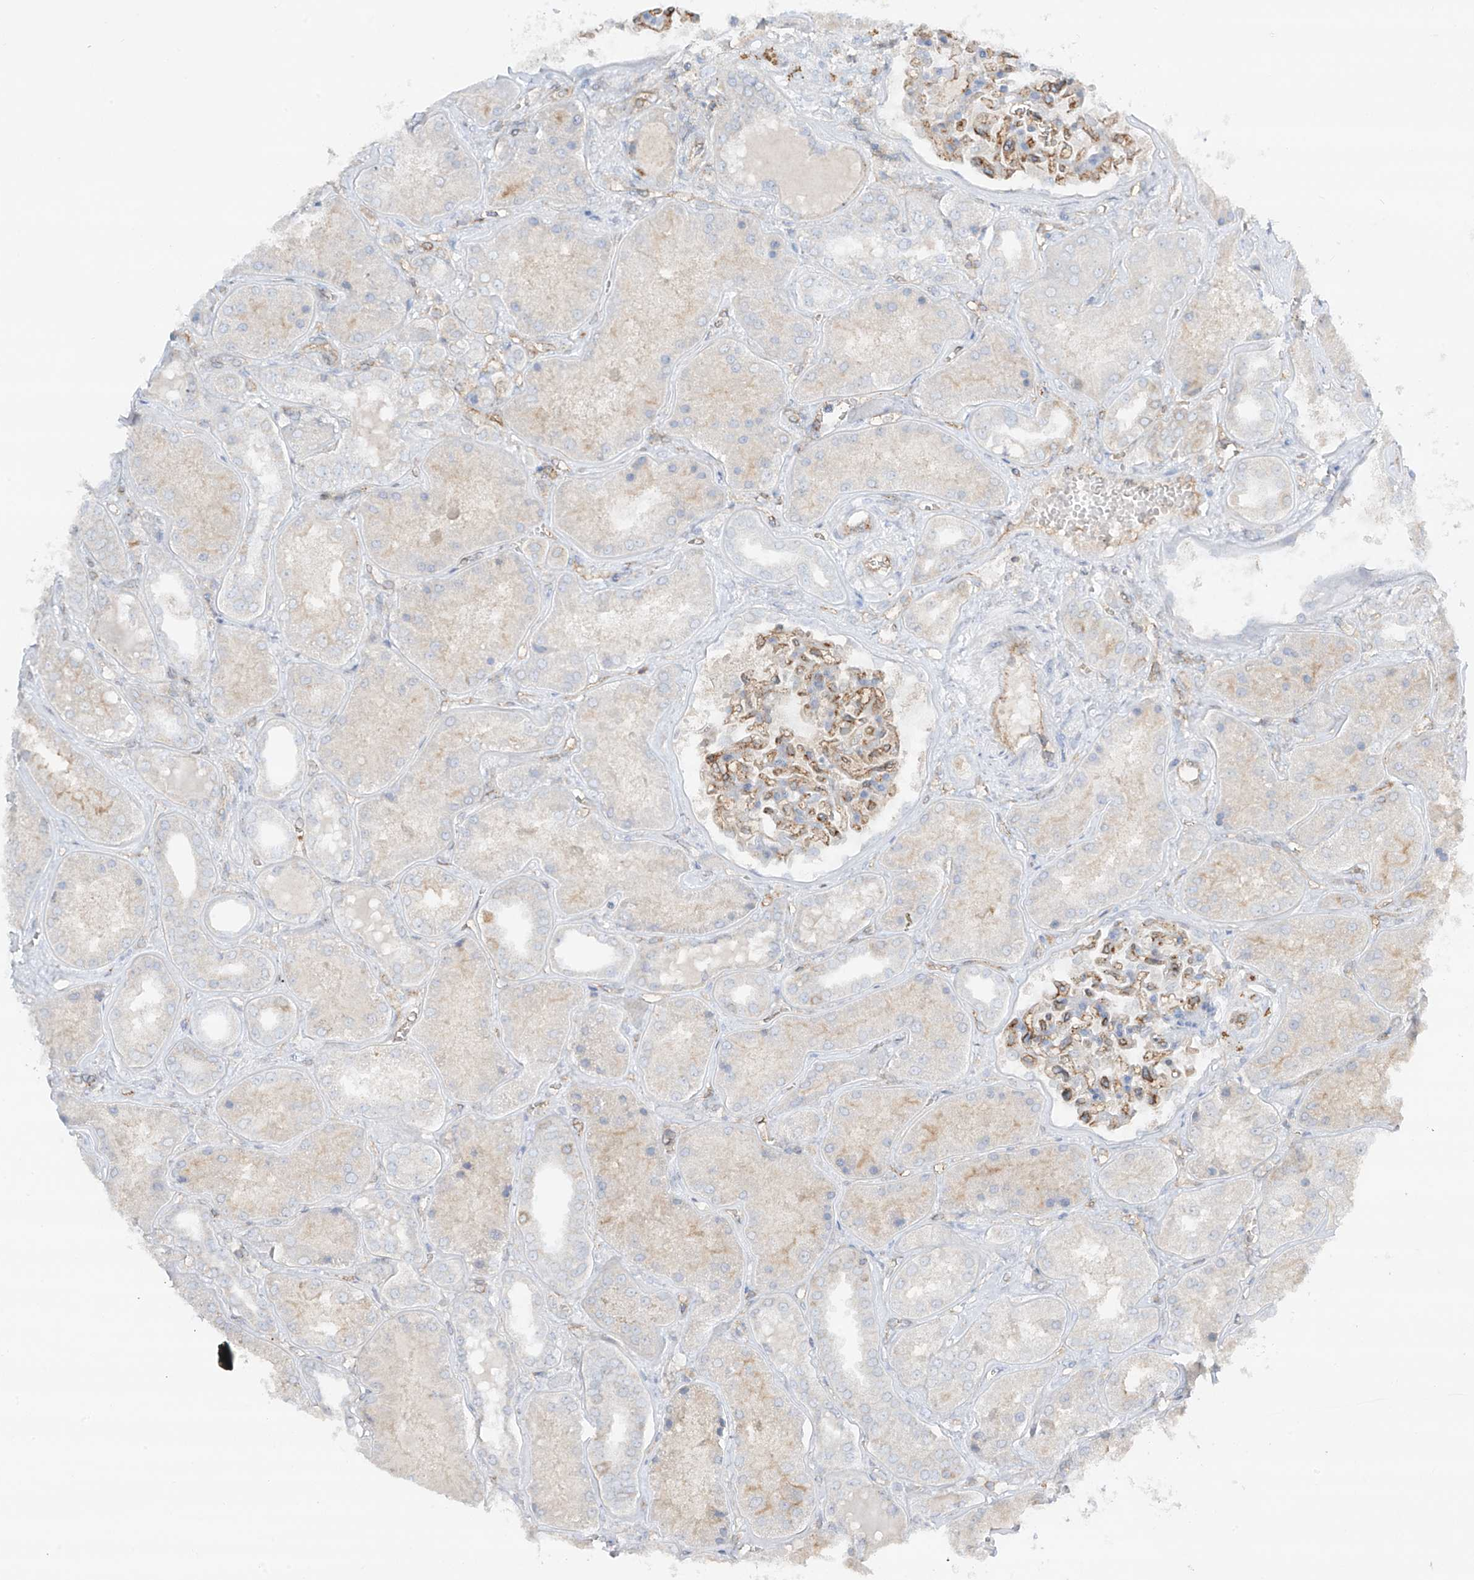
{"staining": {"intensity": "strong", "quantity": "25%-75%", "location": "cytoplasmic/membranous"}, "tissue": "kidney", "cell_type": "Cells in glomeruli", "image_type": "normal", "snomed": [{"axis": "morphology", "description": "Normal tissue, NOS"}, {"axis": "topography", "description": "Kidney"}], "caption": "Protein expression analysis of normal kidney reveals strong cytoplasmic/membranous expression in approximately 25%-75% of cells in glomeruli.", "gene": "HLA", "patient": {"sex": "female", "age": 56}}